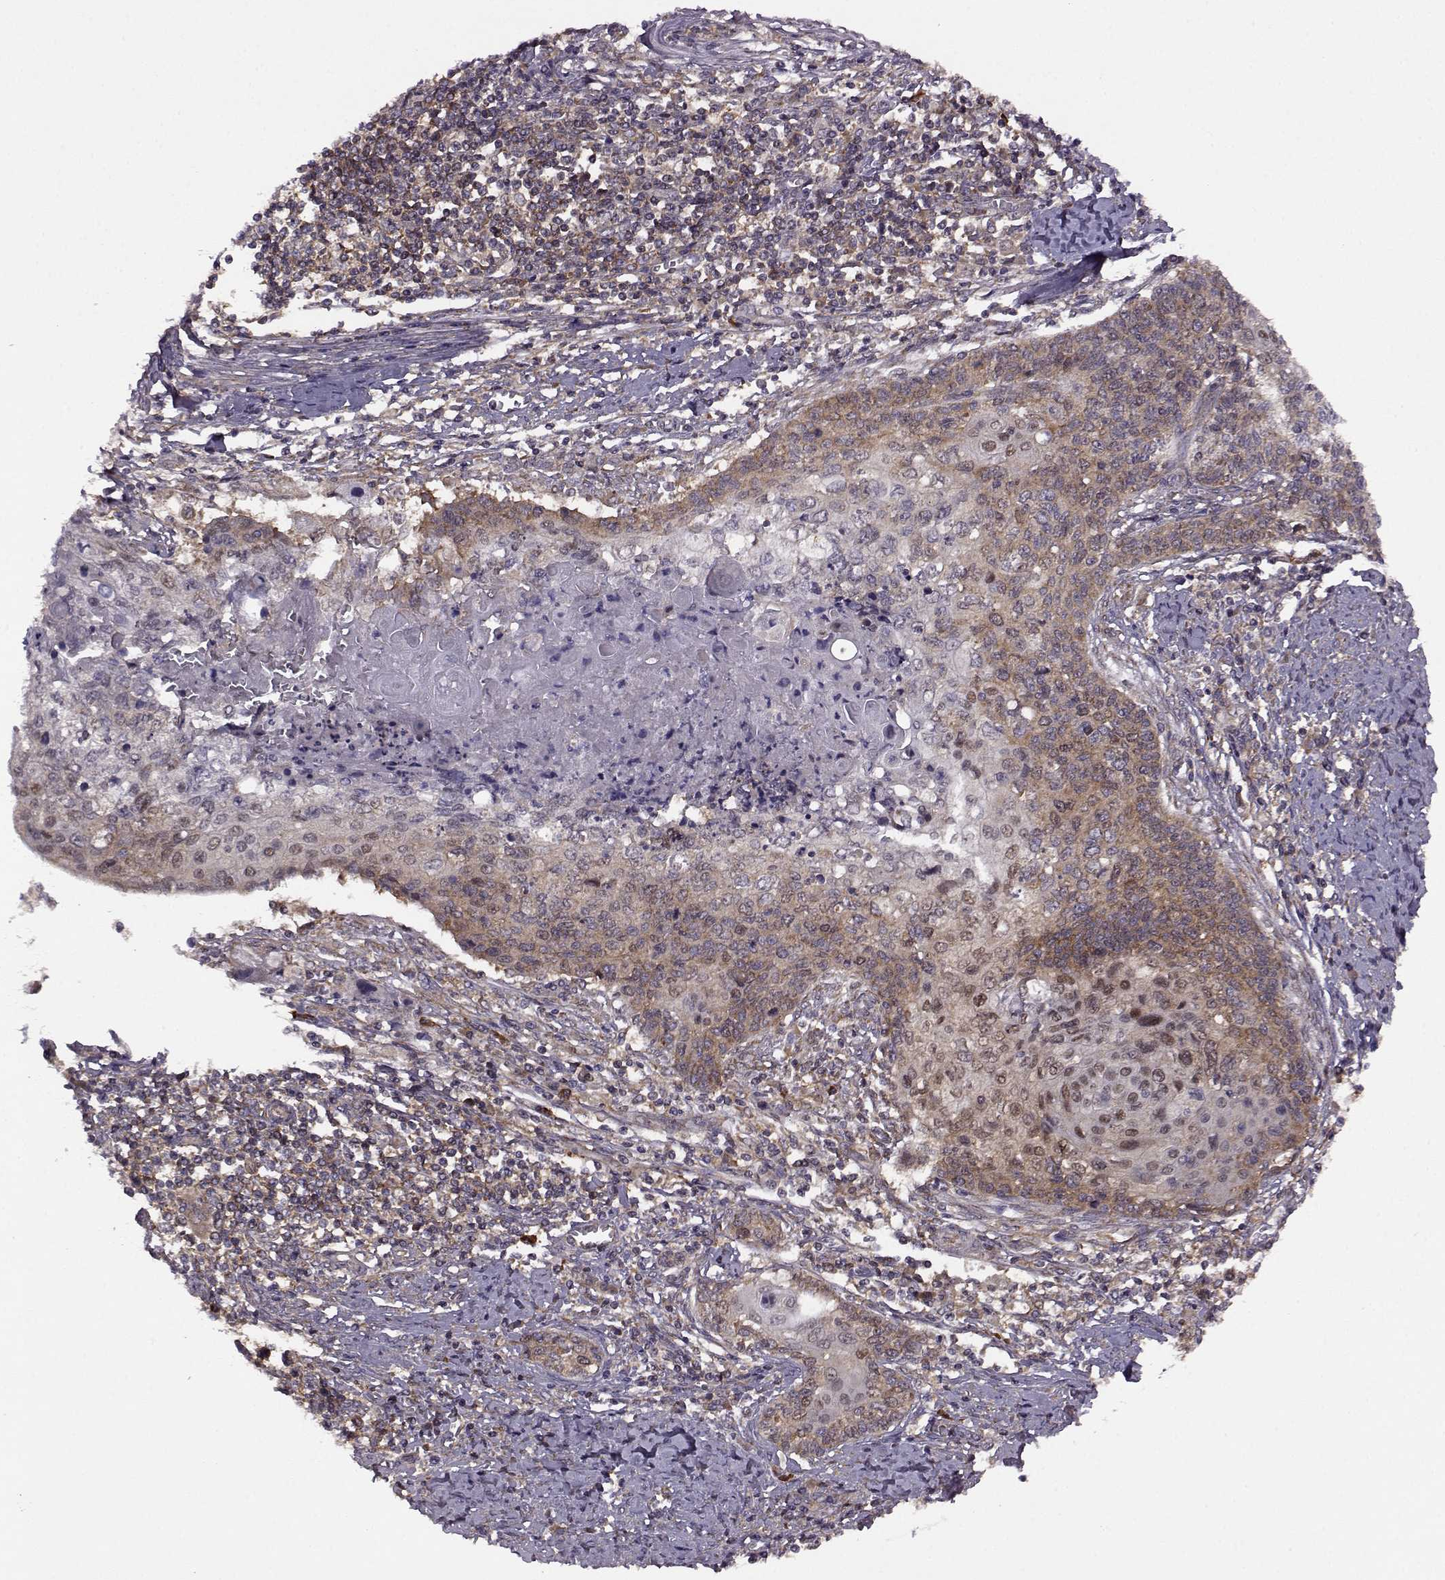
{"staining": {"intensity": "moderate", "quantity": ">75%", "location": "cytoplasmic/membranous"}, "tissue": "cervical cancer", "cell_type": "Tumor cells", "image_type": "cancer", "snomed": [{"axis": "morphology", "description": "Squamous cell carcinoma, NOS"}, {"axis": "topography", "description": "Cervix"}], "caption": "This photomicrograph exhibits immunohistochemistry staining of cervical cancer (squamous cell carcinoma), with medium moderate cytoplasmic/membranous staining in about >75% of tumor cells.", "gene": "URI1", "patient": {"sex": "female", "age": 39}}